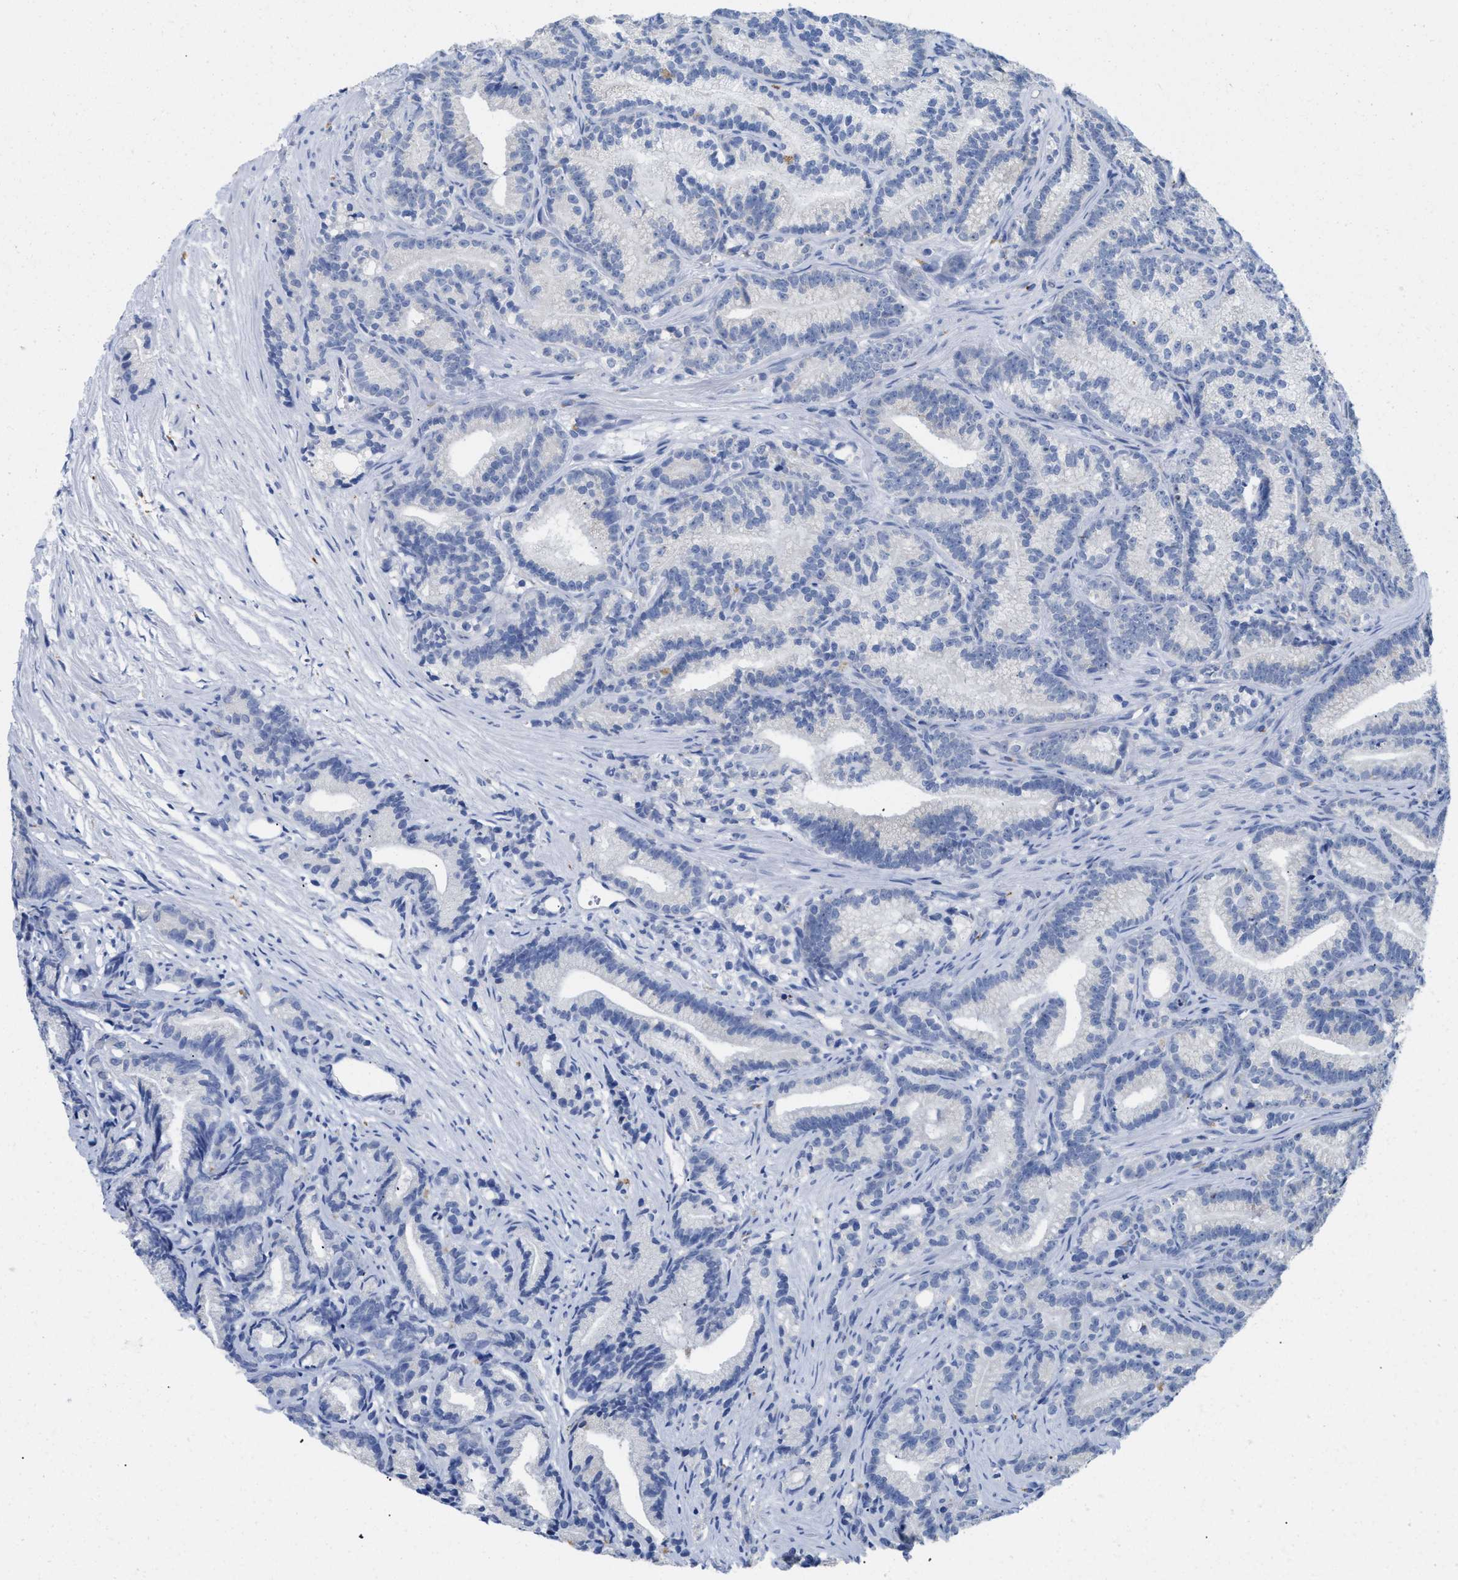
{"staining": {"intensity": "negative", "quantity": "none", "location": "none"}, "tissue": "prostate cancer", "cell_type": "Tumor cells", "image_type": "cancer", "snomed": [{"axis": "morphology", "description": "Adenocarcinoma, Low grade"}, {"axis": "topography", "description": "Prostate"}], "caption": "Protein analysis of prostate low-grade adenocarcinoma exhibits no significant positivity in tumor cells. (DAB (3,3'-diaminobenzidine) immunohistochemistry visualized using brightfield microscopy, high magnification).", "gene": "APOBEC2", "patient": {"sex": "male", "age": 89}}